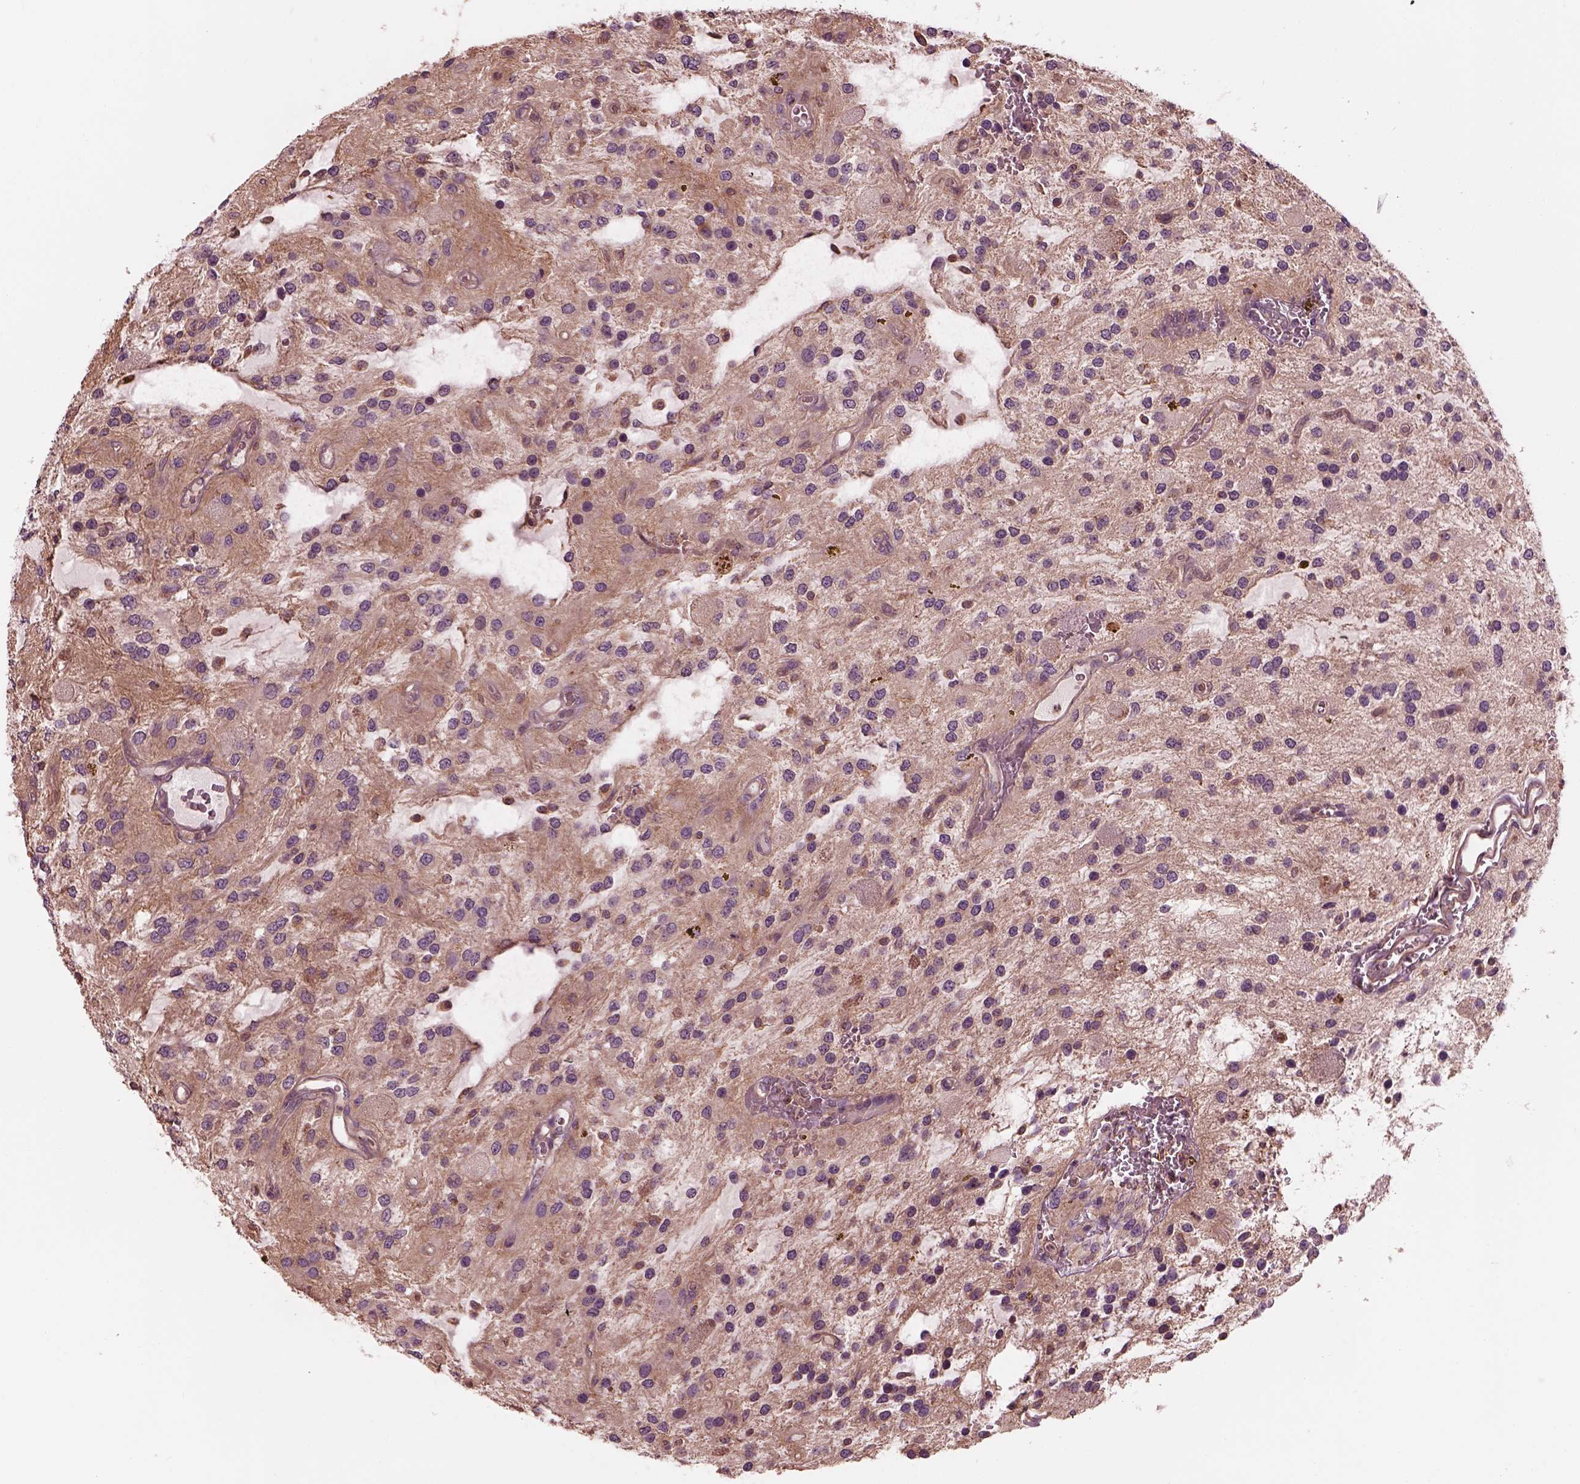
{"staining": {"intensity": "weak", "quantity": "25%-75%", "location": "cytoplasmic/membranous"}, "tissue": "glioma", "cell_type": "Tumor cells", "image_type": "cancer", "snomed": [{"axis": "morphology", "description": "Glioma, malignant, Low grade"}, {"axis": "topography", "description": "Cerebellum"}], "caption": "This is an image of immunohistochemistry (IHC) staining of glioma, which shows weak positivity in the cytoplasmic/membranous of tumor cells.", "gene": "STK33", "patient": {"sex": "female", "age": 14}}